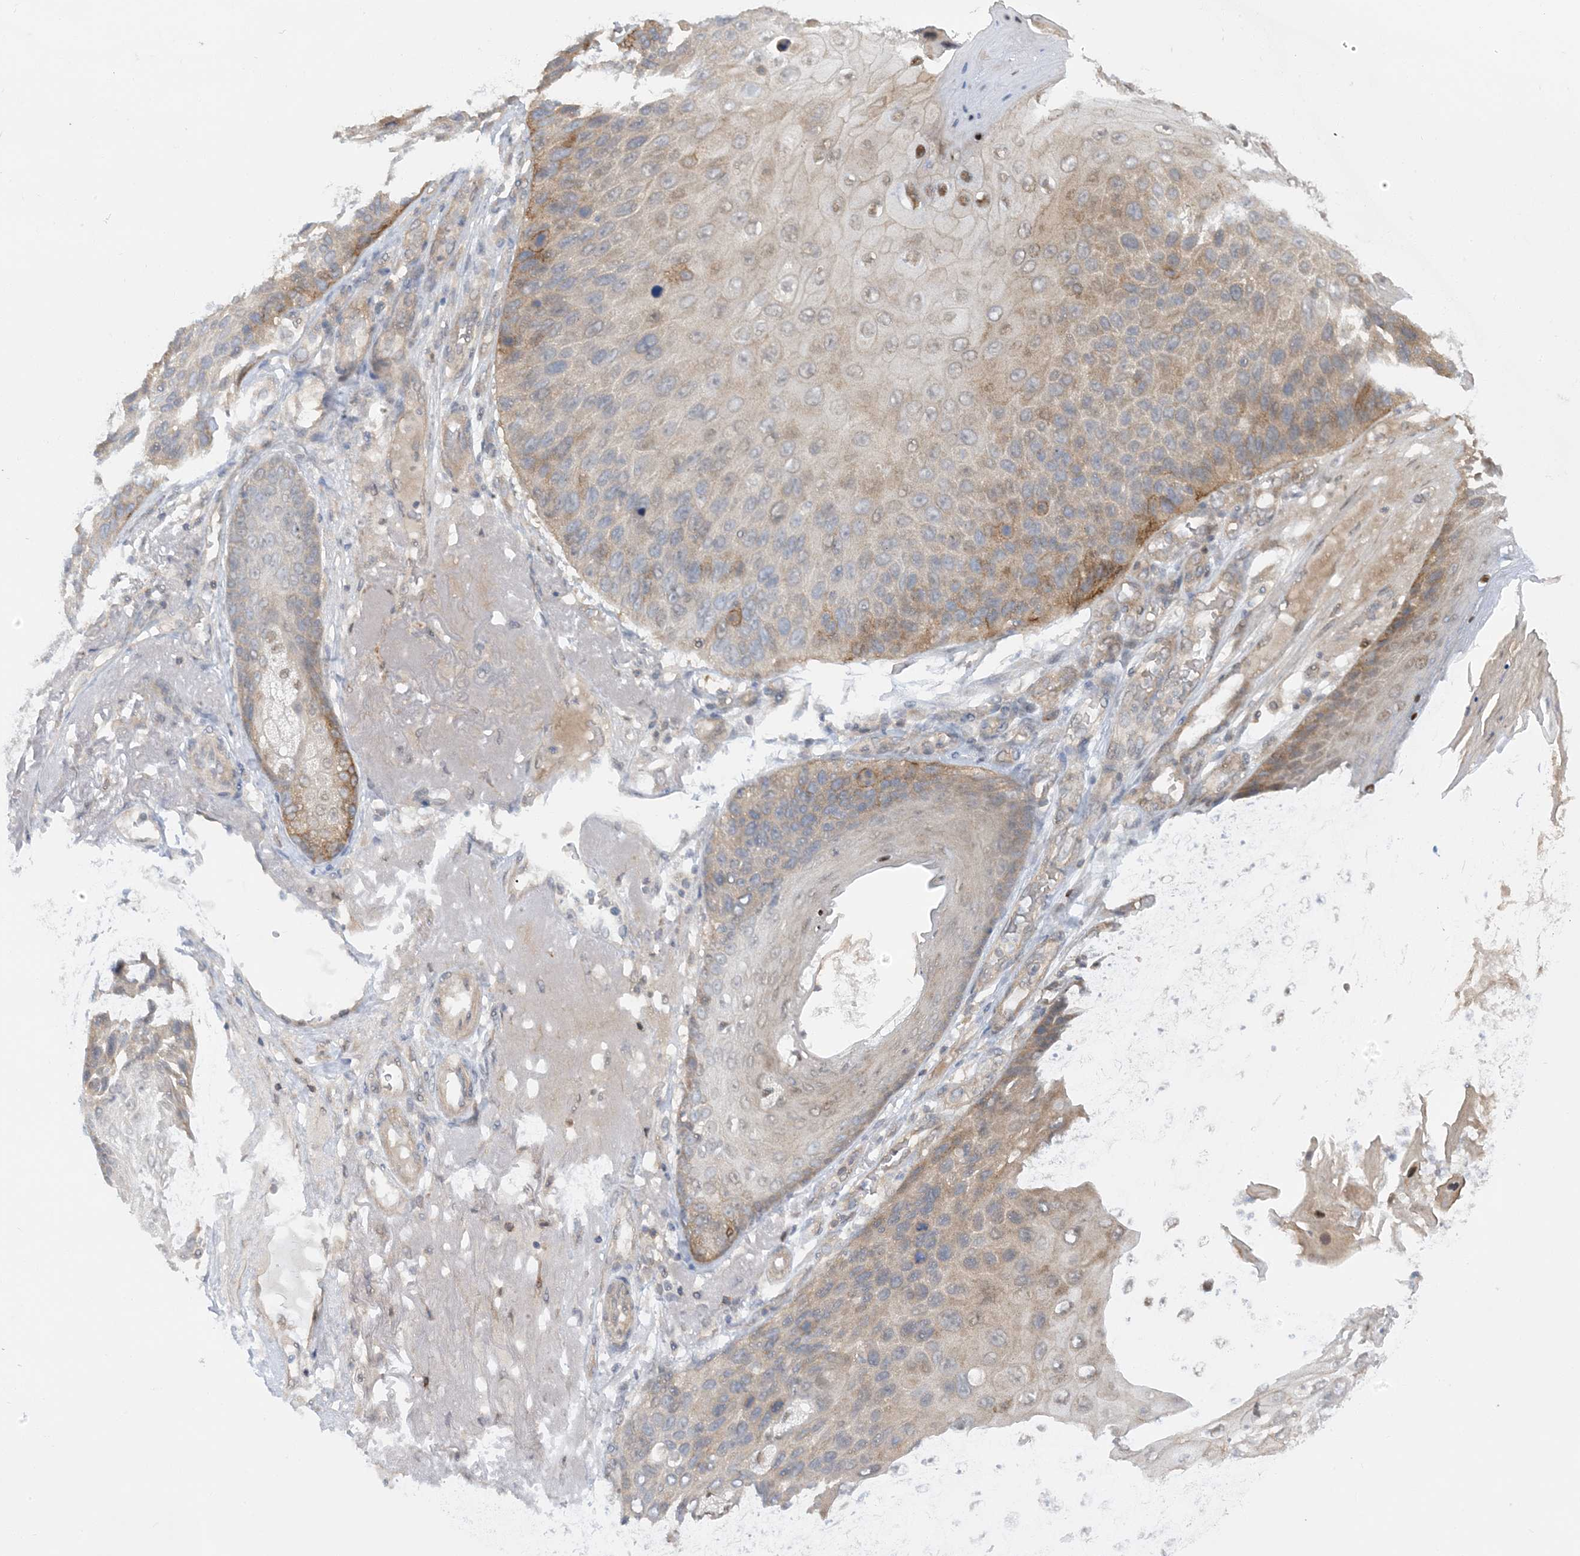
{"staining": {"intensity": "moderate", "quantity": "<25%", "location": "cytoplasmic/membranous"}, "tissue": "skin cancer", "cell_type": "Tumor cells", "image_type": "cancer", "snomed": [{"axis": "morphology", "description": "Squamous cell carcinoma, NOS"}, {"axis": "topography", "description": "Skin"}], "caption": "Skin squamous cell carcinoma stained with DAB IHC displays low levels of moderate cytoplasmic/membranous expression in approximately <25% of tumor cells.", "gene": "WDR26", "patient": {"sex": "female", "age": 88}}